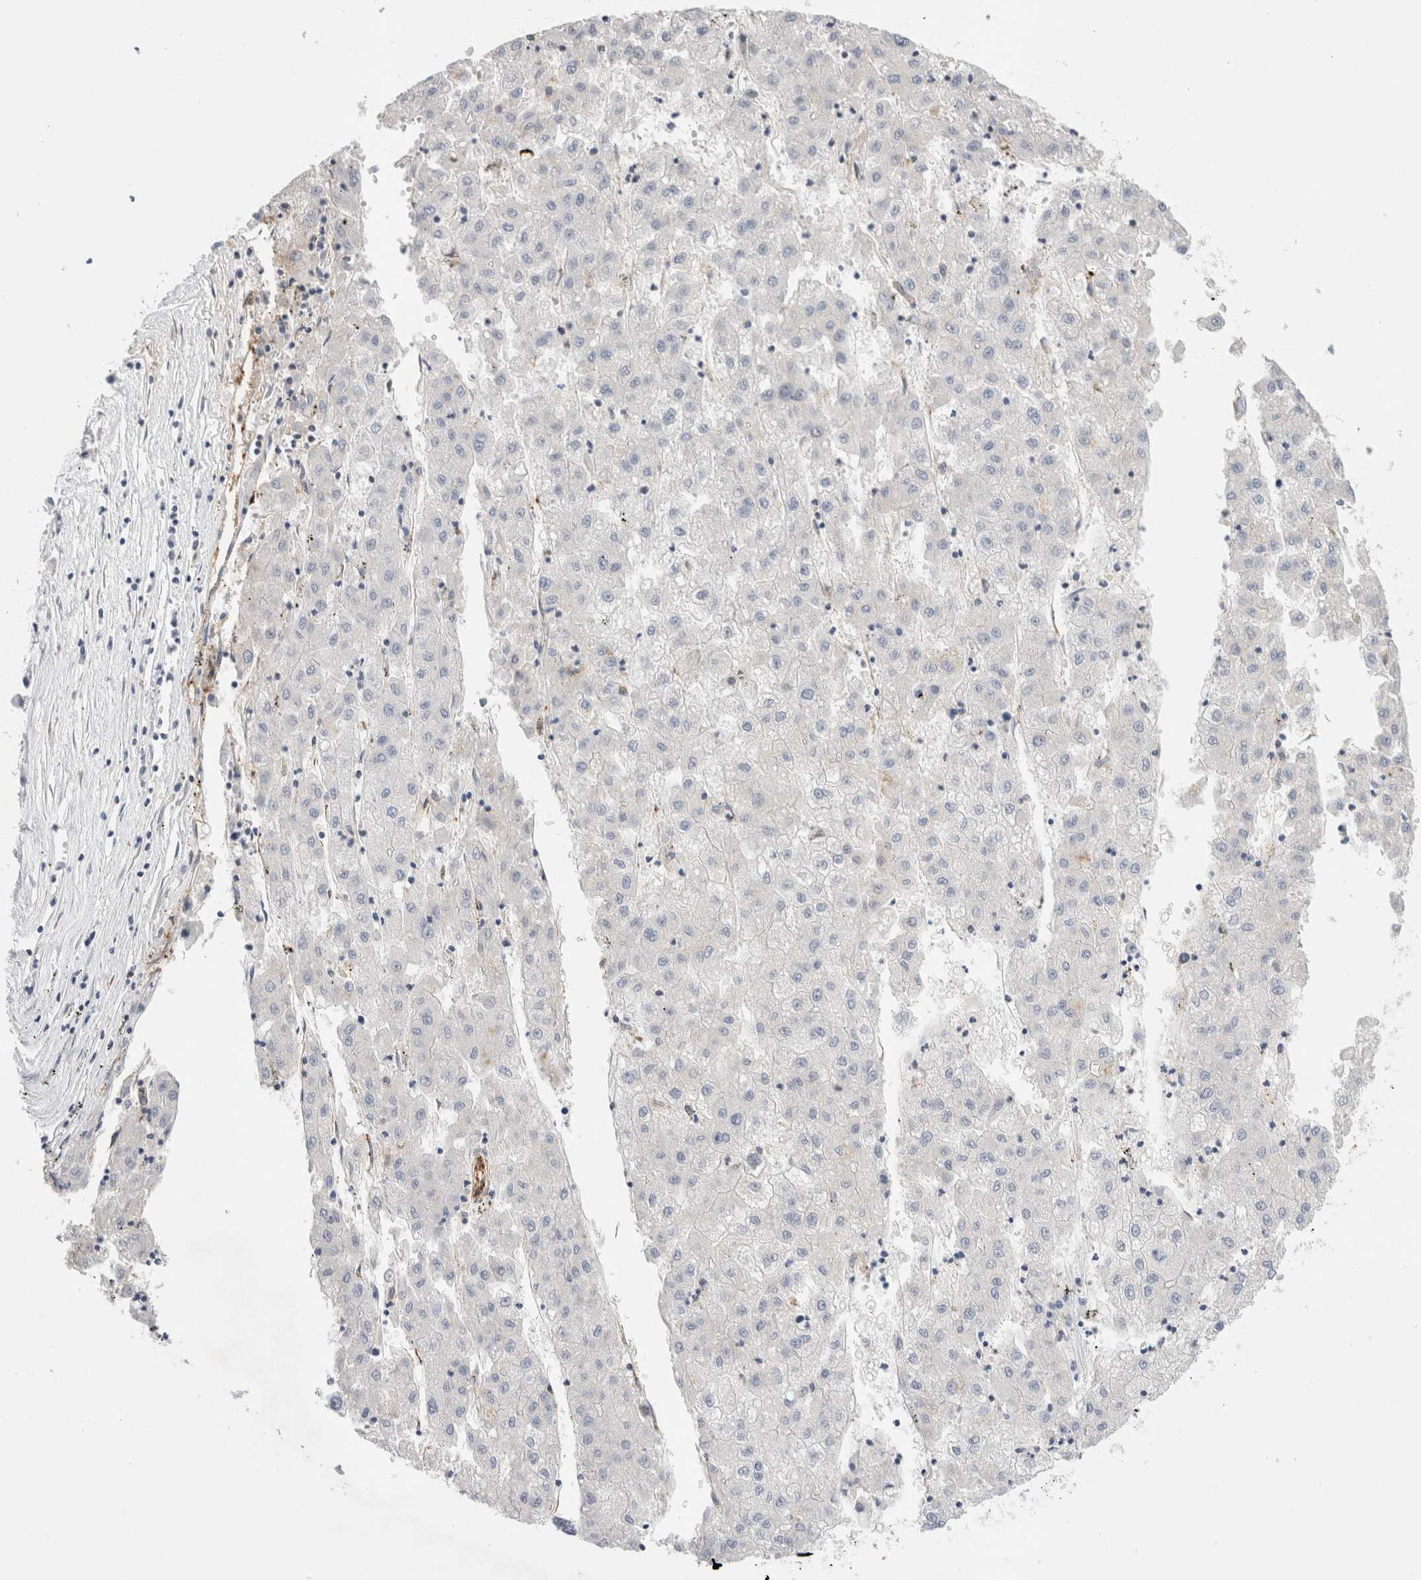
{"staining": {"intensity": "negative", "quantity": "none", "location": "none"}, "tissue": "liver cancer", "cell_type": "Tumor cells", "image_type": "cancer", "snomed": [{"axis": "morphology", "description": "Carcinoma, Hepatocellular, NOS"}, {"axis": "topography", "description": "Liver"}], "caption": "A histopathology image of human liver cancer is negative for staining in tumor cells.", "gene": "CNPY4", "patient": {"sex": "male", "age": 72}}